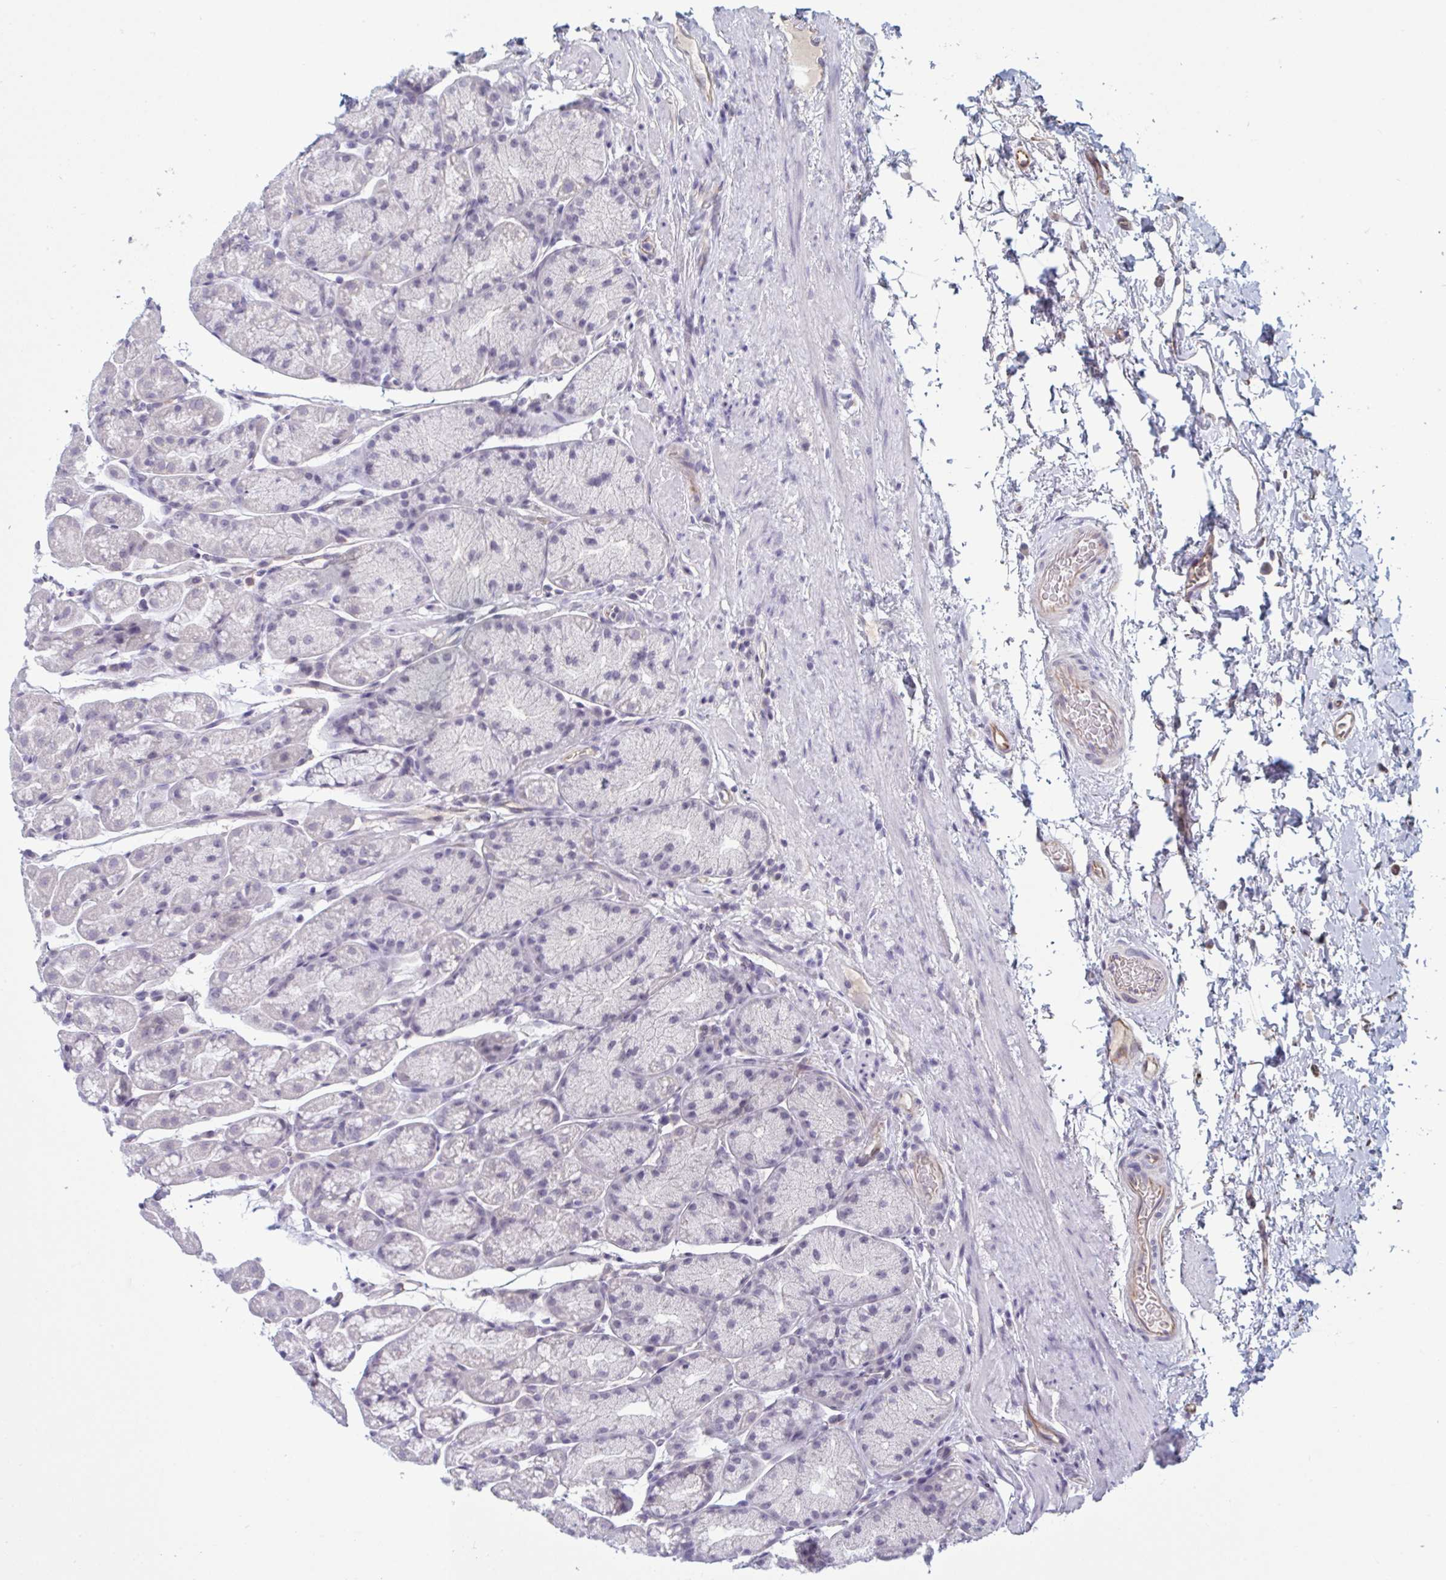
{"staining": {"intensity": "negative", "quantity": "none", "location": "none"}, "tissue": "stomach", "cell_type": "Glandular cells", "image_type": "normal", "snomed": [{"axis": "morphology", "description": "Normal tissue, NOS"}, {"axis": "topography", "description": "Stomach, lower"}], "caption": "Photomicrograph shows no significant protein expression in glandular cells of benign stomach. (DAB (3,3'-diaminobenzidine) immunohistochemistry visualized using brightfield microscopy, high magnification).", "gene": "OR1L3", "patient": {"sex": "male", "age": 67}}